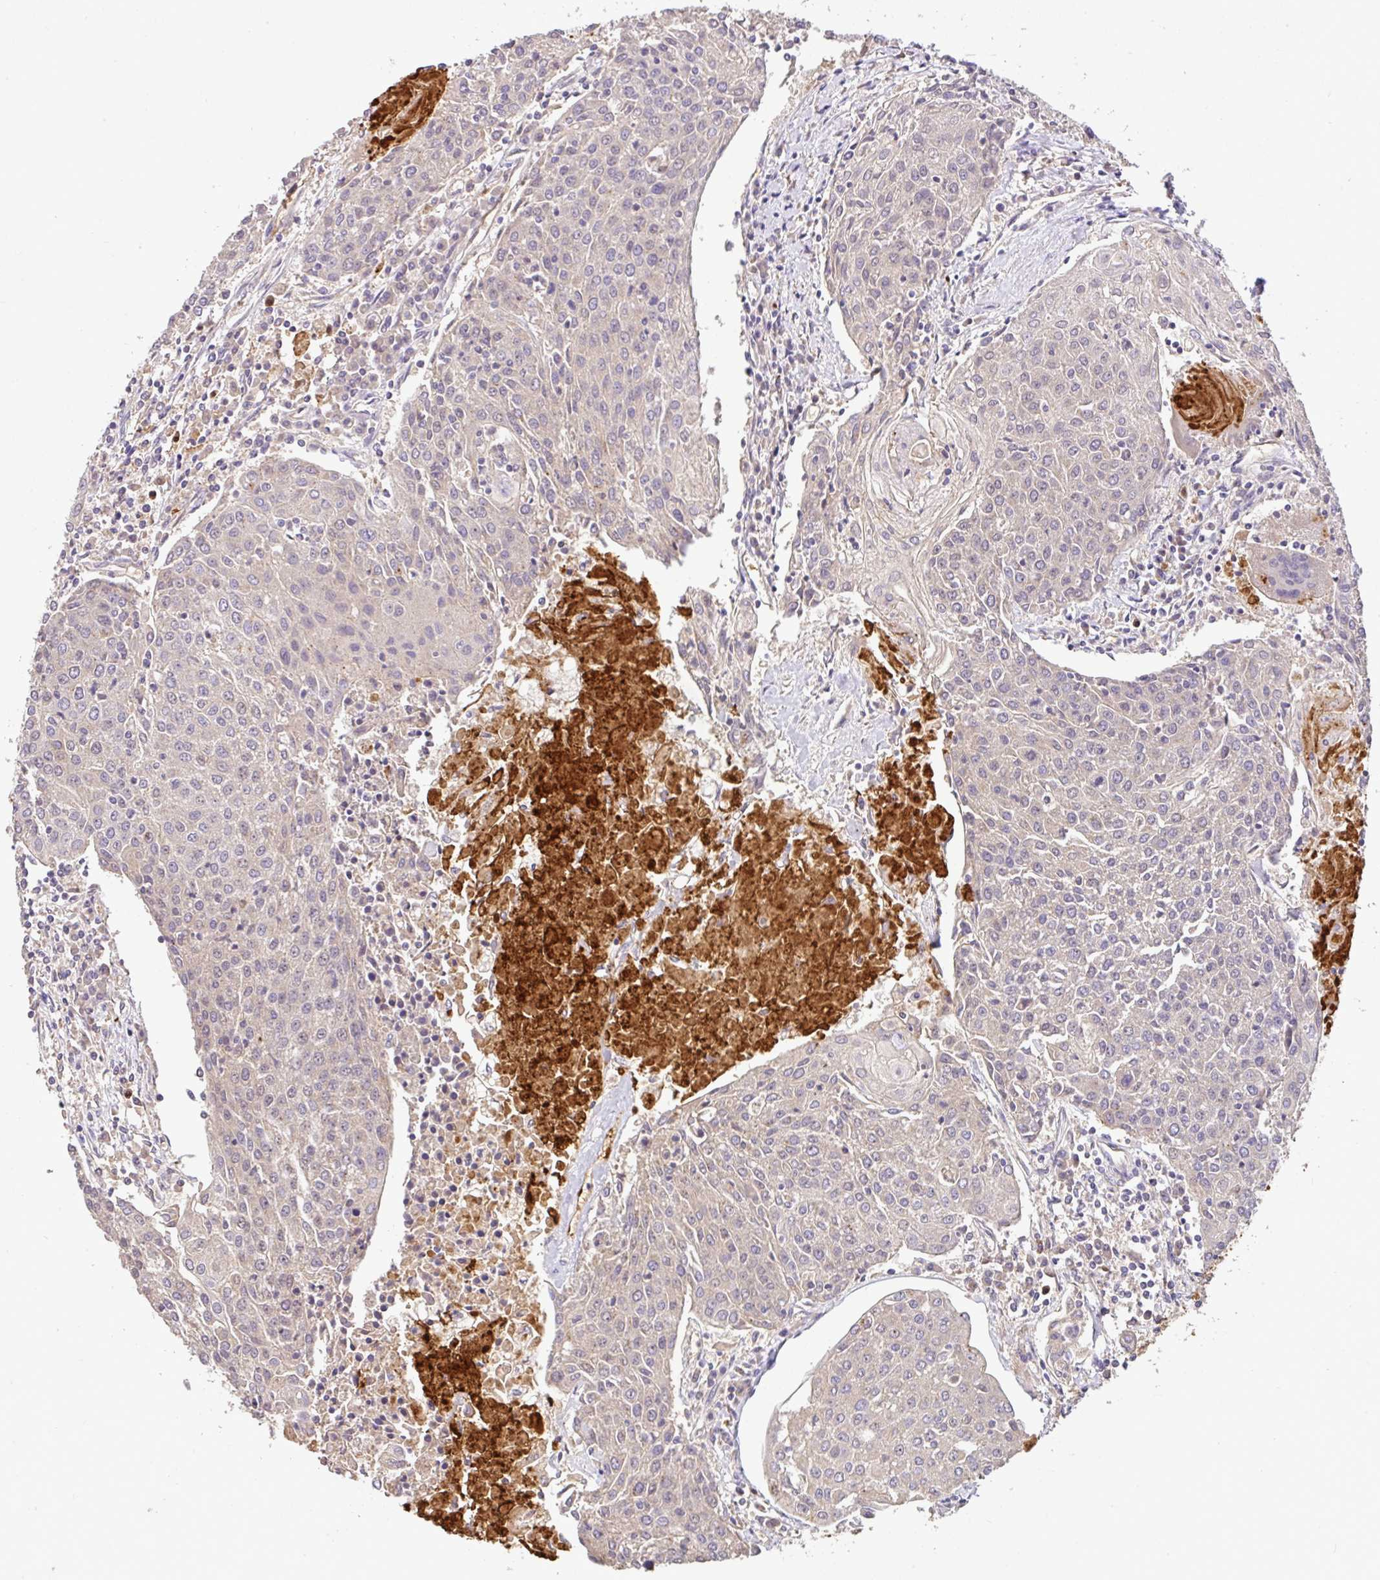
{"staining": {"intensity": "weak", "quantity": "25%-75%", "location": "cytoplasmic/membranous"}, "tissue": "urothelial cancer", "cell_type": "Tumor cells", "image_type": "cancer", "snomed": [{"axis": "morphology", "description": "Urothelial carcinoma, High grade"}, {"axis": "topography", "description": "Urinary bladder"}], "caption": "High-magnification brightfield microscopy of urothelial cancer stained with DAB (brown) and counterstained with hematoxylin (blue). tumor cells exhibit weak cytoplasmic/membranous positivity is seen in approximately25%-75% of cells.", "gene": "C1QTNF9B", "patient": {"sex": "female", "age": 85}}